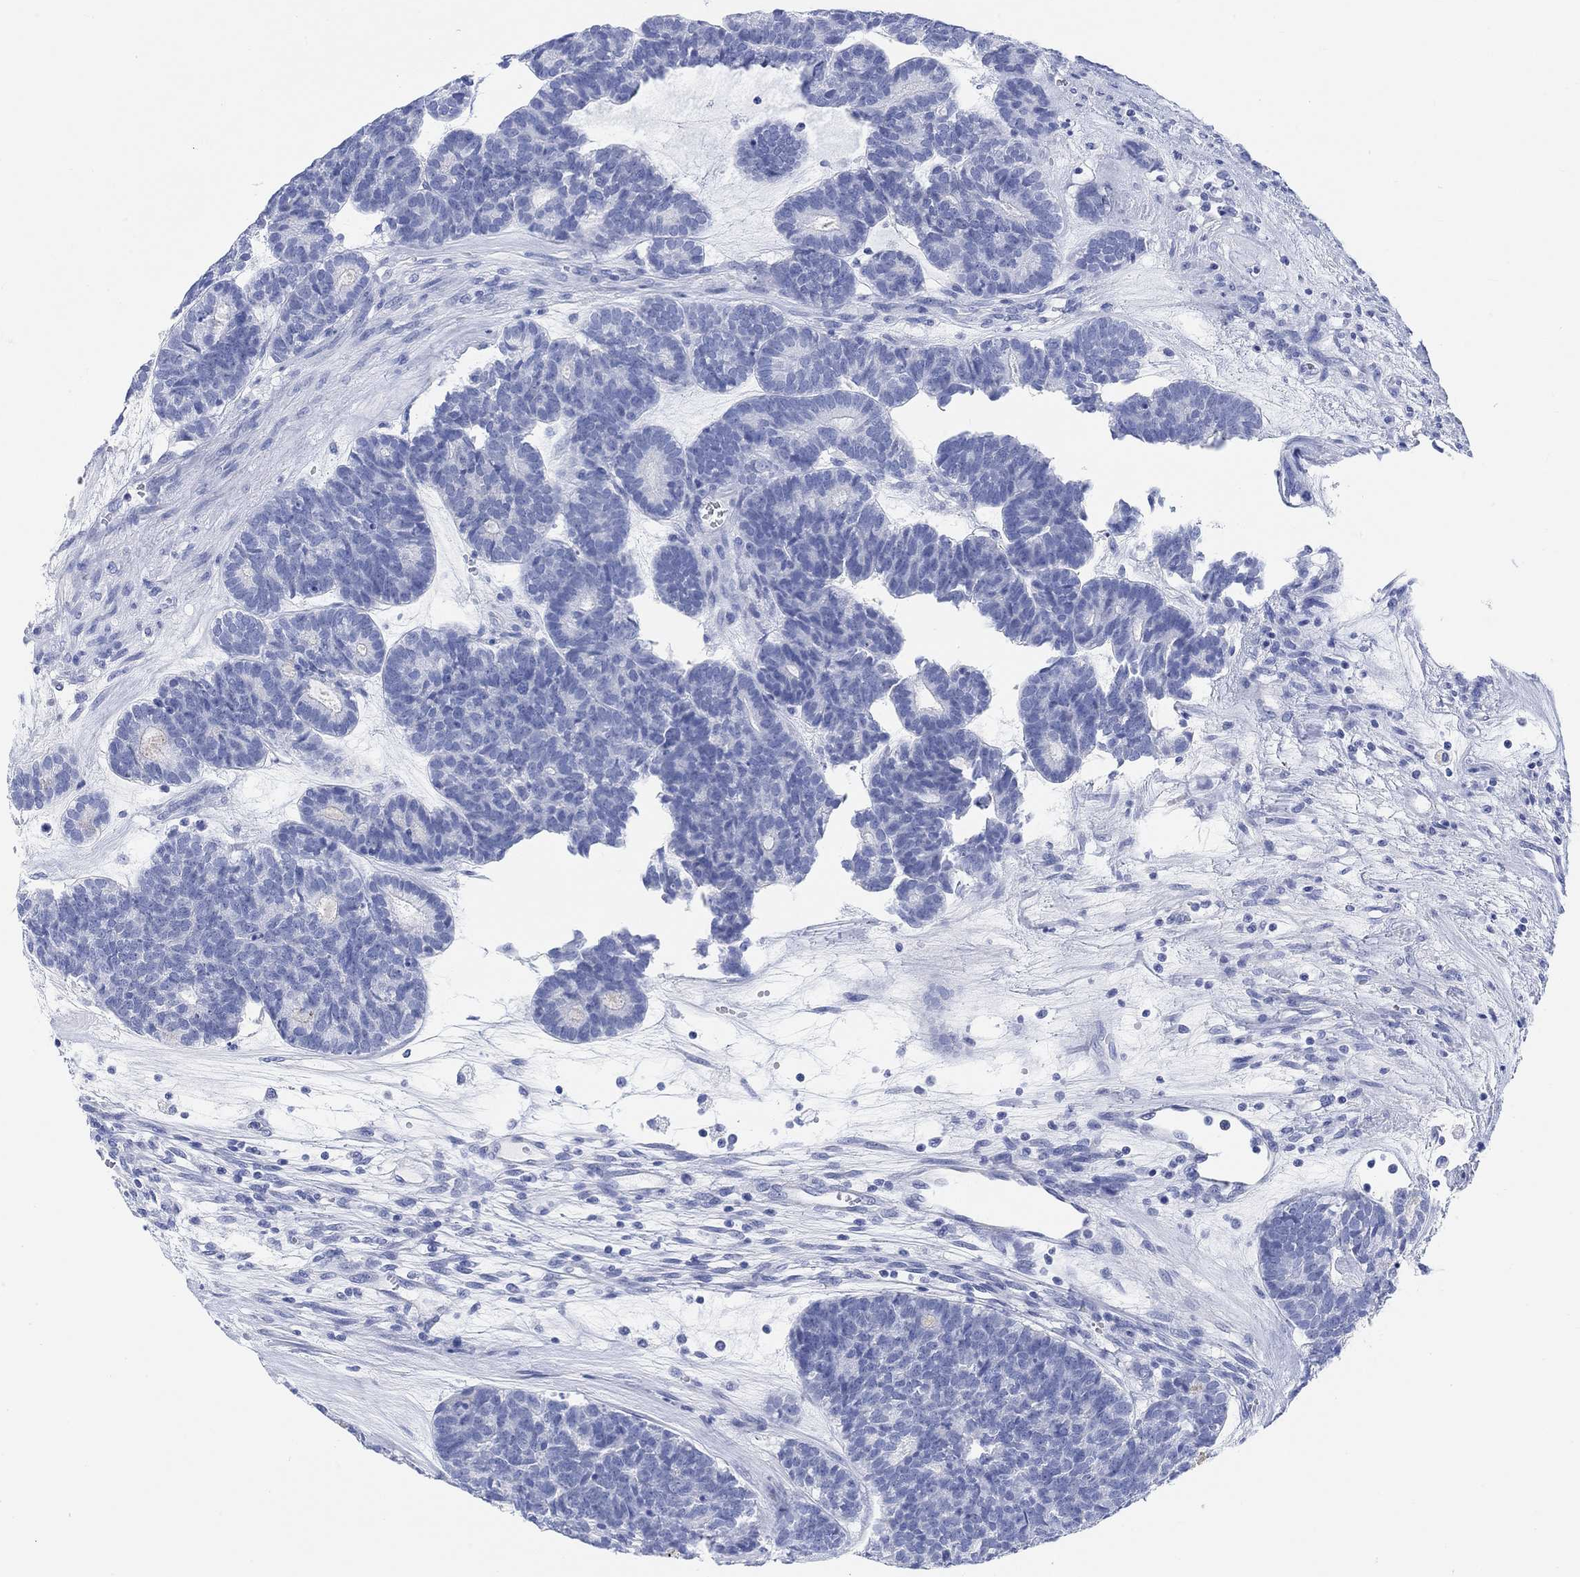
{"staining": {"intensity": "negative", "quantity": "none", "location": "none"}, "tissue": "head and neck cancer", "cell_type": "Tumor cells", "image_type": "cancer", "snomed": [{"axis": "morphology", "description": "Adenocarcinoma, NOS"}, {"axis": "topography", "description": "Head-Neck"}], "caption": "The micrograph exhibits no staining of tumor cells in adenocarcinoma (head and neck). The staining was performed using DAB (3,3'-diaminobenzidine) to visualize the protein expression in brown, while the nuclei were stained in blue with hematoxylin (Magnification: 20x).", "gene": "XIRP2", "patient": {"sex": "female", "age": 81}}